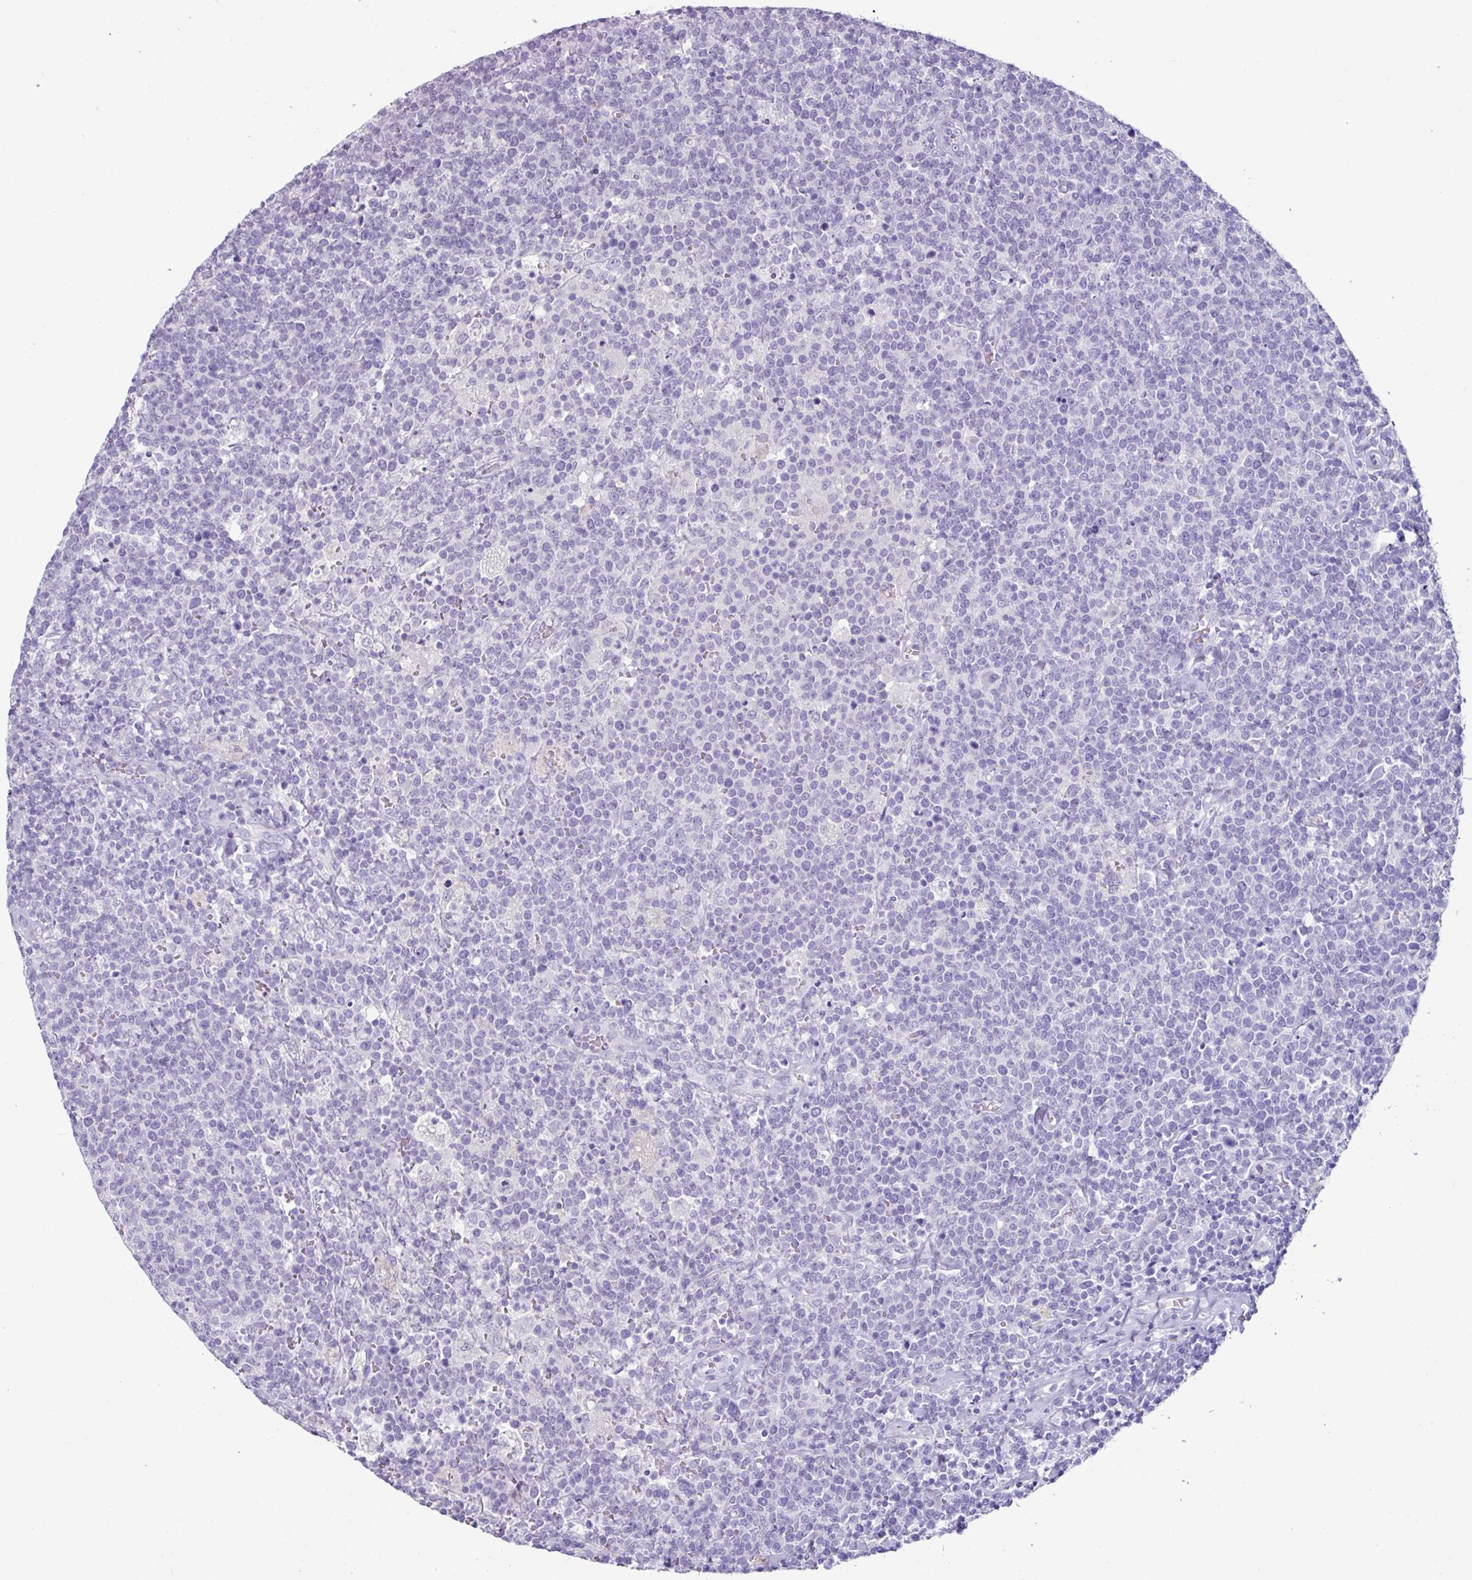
{"staining": {"intensity": "negative", "quantity": "none", "location": "none"}, "tissue": "lymphoma", "cell_type": "Tumor cells", "image_type": "cancer", "snomed": [{"axis": "morphology", "description": "Malignant lymphoma, non-Hodgkin's type, High grade"}, {"axis": "topography", "description": "Lymph node"}], "caption": "Human malignant lymphoma, non-Hodgkin's type (high-grade) stained for a protein using IHC exhibits no positivity in tumor cells.", "gene": "GLP2R", "patient": {"sex": "male", "age": 61}}